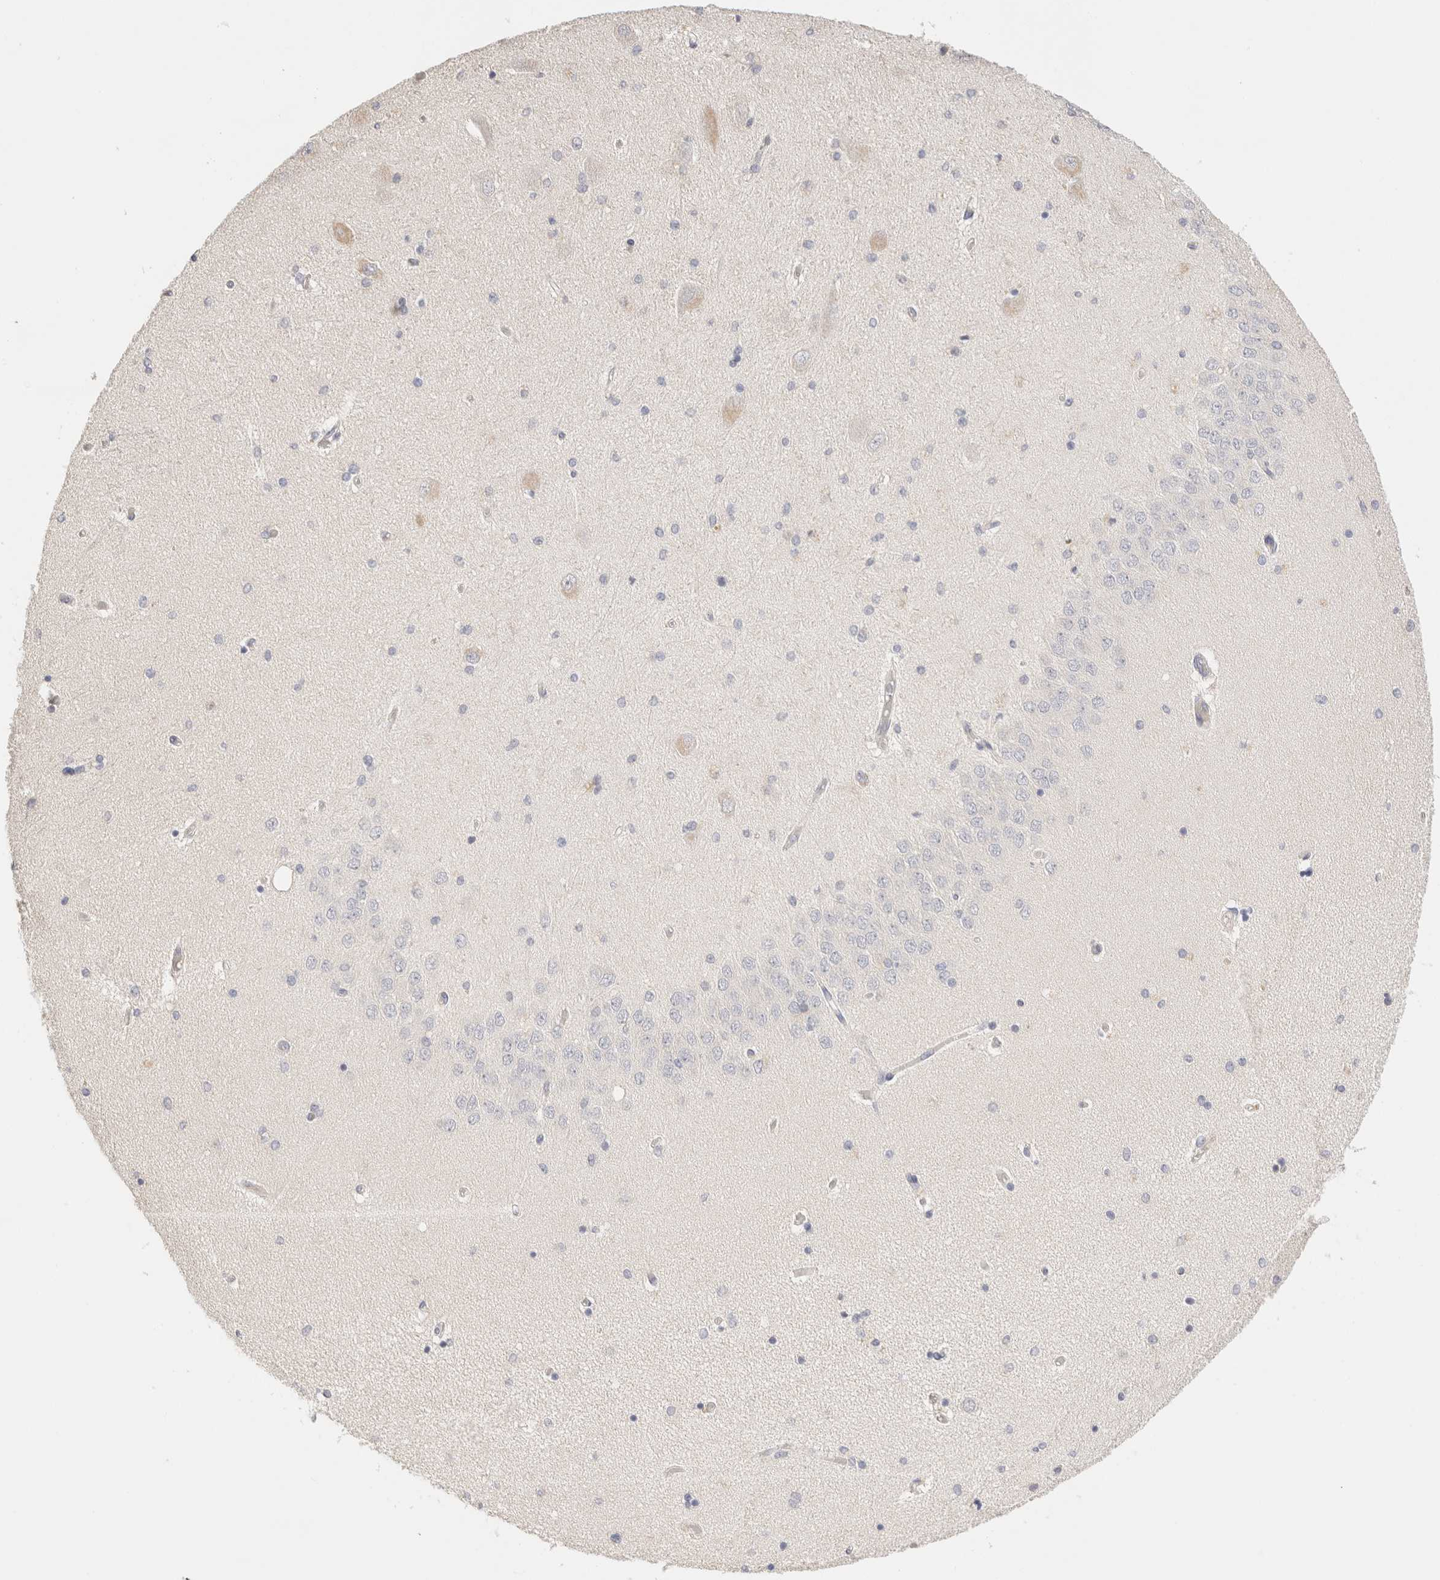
{"staining": {"intensity": "negative", "quantity": "none", "location": "none"}, "tissue": "hippocampus", "cell_type": "Glial cells", "image_type": "normal", "snomed": [{"axis": "morphology", "description": "Normal tissue, NOS"}, {"axis": "topography", "description": "Hippocampus"}], "caption": "This is a micrograph of immunohistochemistry staining of benign hippocampus, which shows no staining in glial cells.", "gene": "SCGB2A2", "patient": {"sex": "female", "age": 54}}